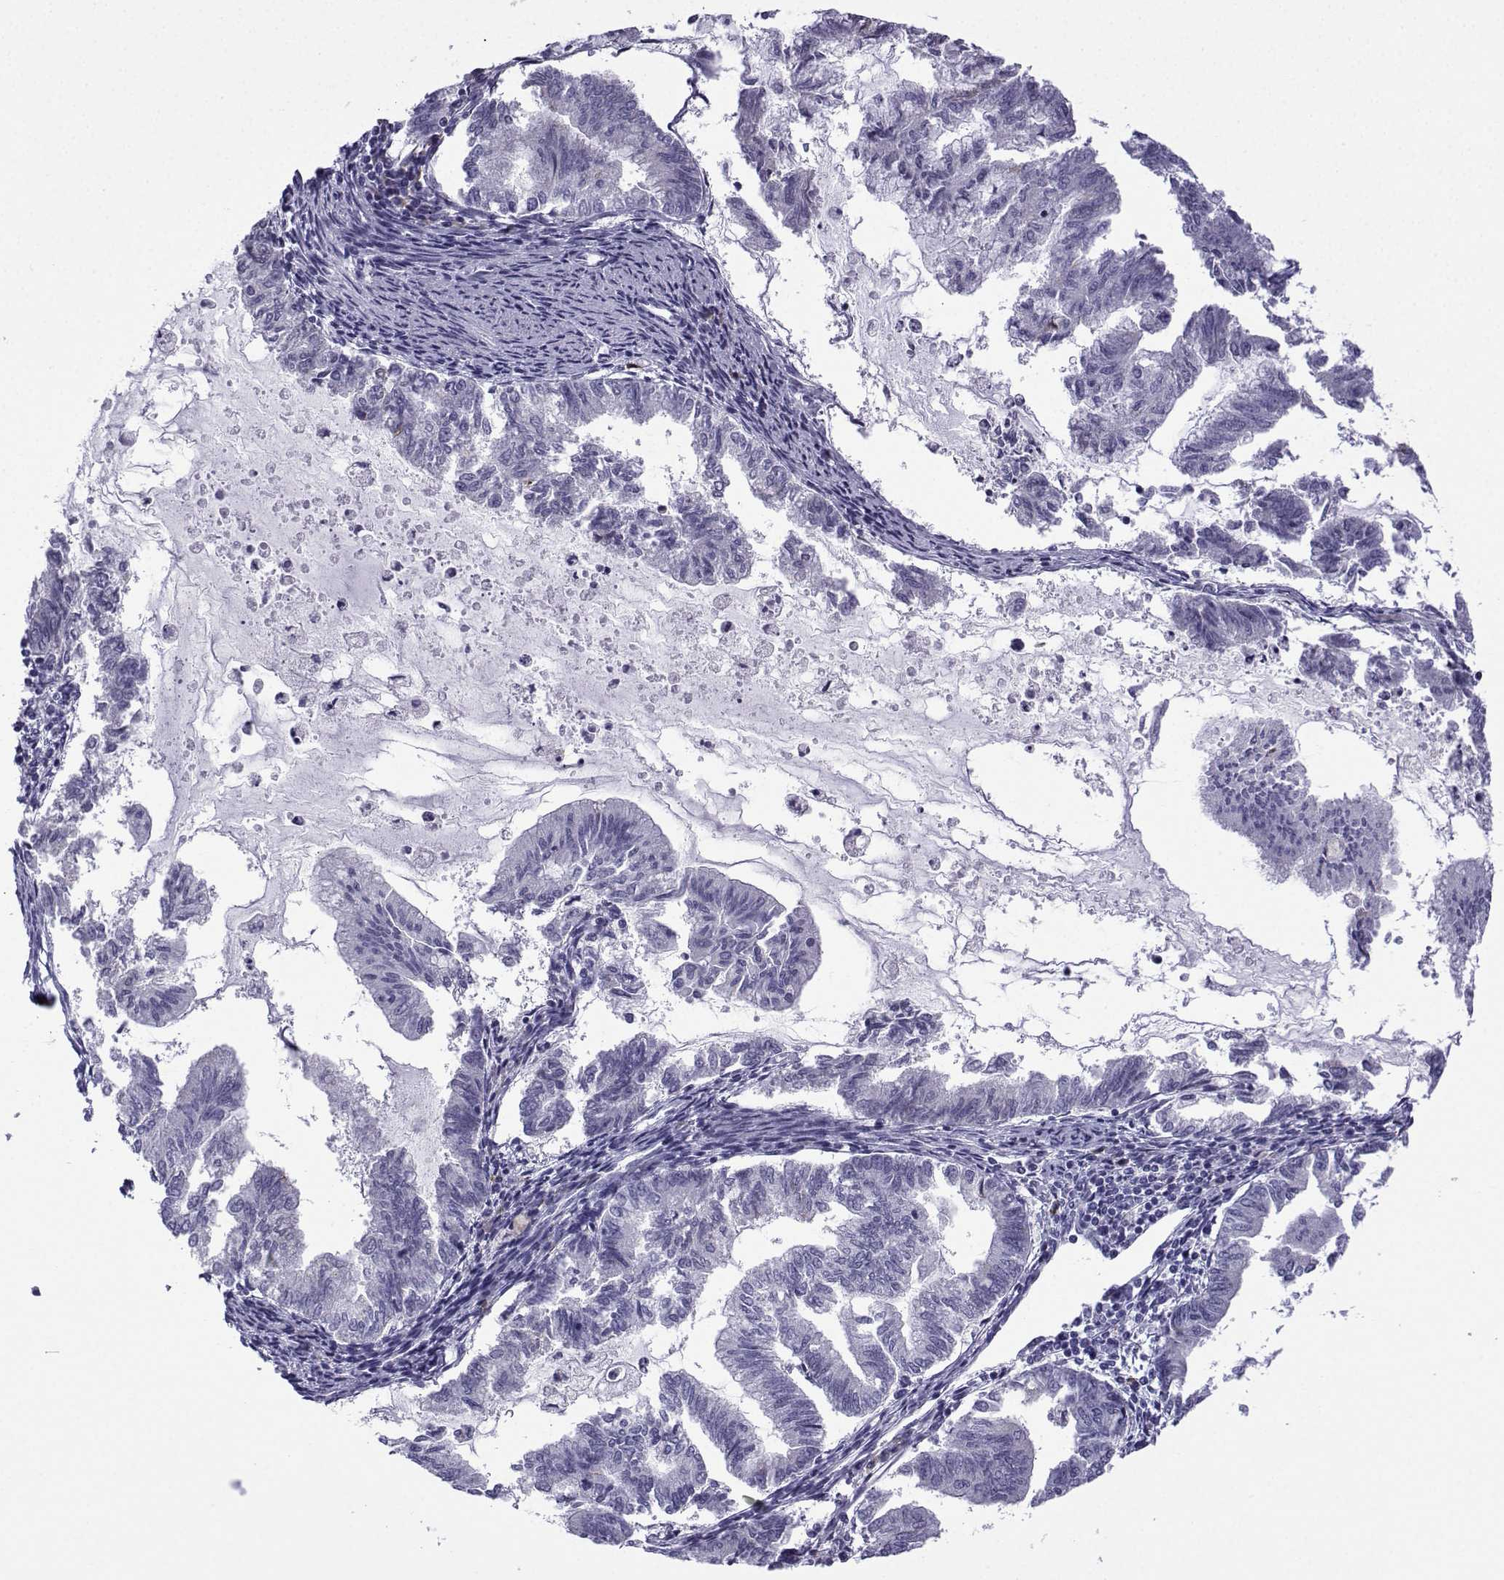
{"staining": {"intensity": "negative", "quantity": "none", "location": "none"}, "tissue": "endometrial cancer", "cell_type": "Tumor cells", "image_type": "cancer", "snomed": [{"axis": "morphology", "description": "Adenocarcinoma, NOS"}, {"axis": "topography", "description": "Endometrium"}], "caption": "IHC photomicrograph of neoplastic tissue: human endometrial cancer stained with DAB reveals no significant protein expression in tumor cells.", "gene": "MRGBP", "patient": {"sex": "female", "age": 79}}